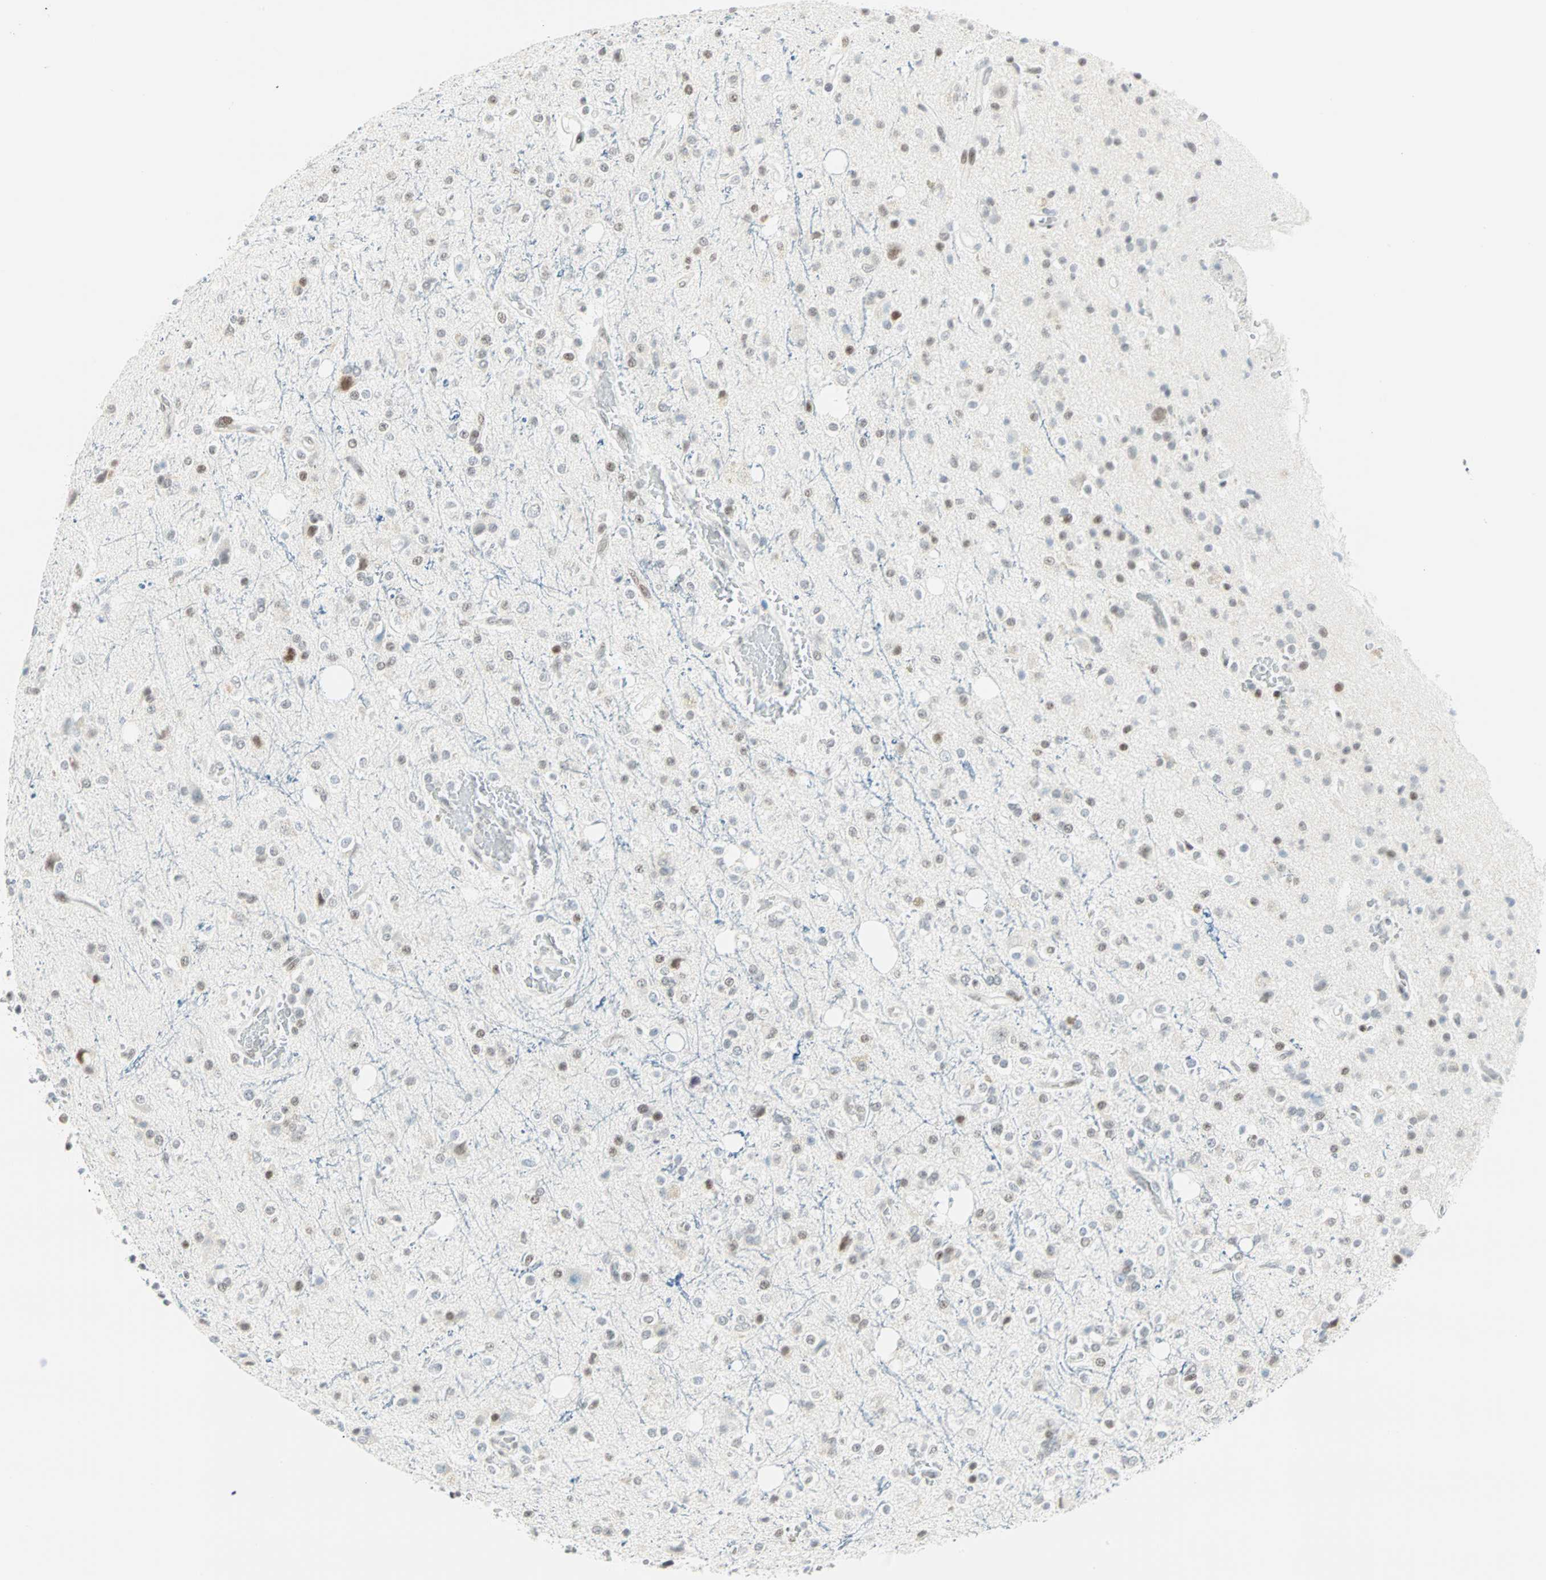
{"staining": {"intensity": "weak", "quantity": "<25%", "location": "nuclear"}, "tissue": "glioma", "cell_type": "Tumor cells", "image_type": "cancer", "snomed": [{"axis": "morphology", "description": "Glioma, malignant, High grade"}, {"axis": "topography", "description": "Brain"}], "caption": "A histopathology image of human malignant high-grade glioma is negative for staining in tumor cells. (Brightfield microscopy of DAB (3,3'-diaminobenzidine) immunohistochemistry at high magnification).", "gene": "PKNOX1", "patient": {"sex": "male", "age": 47}}